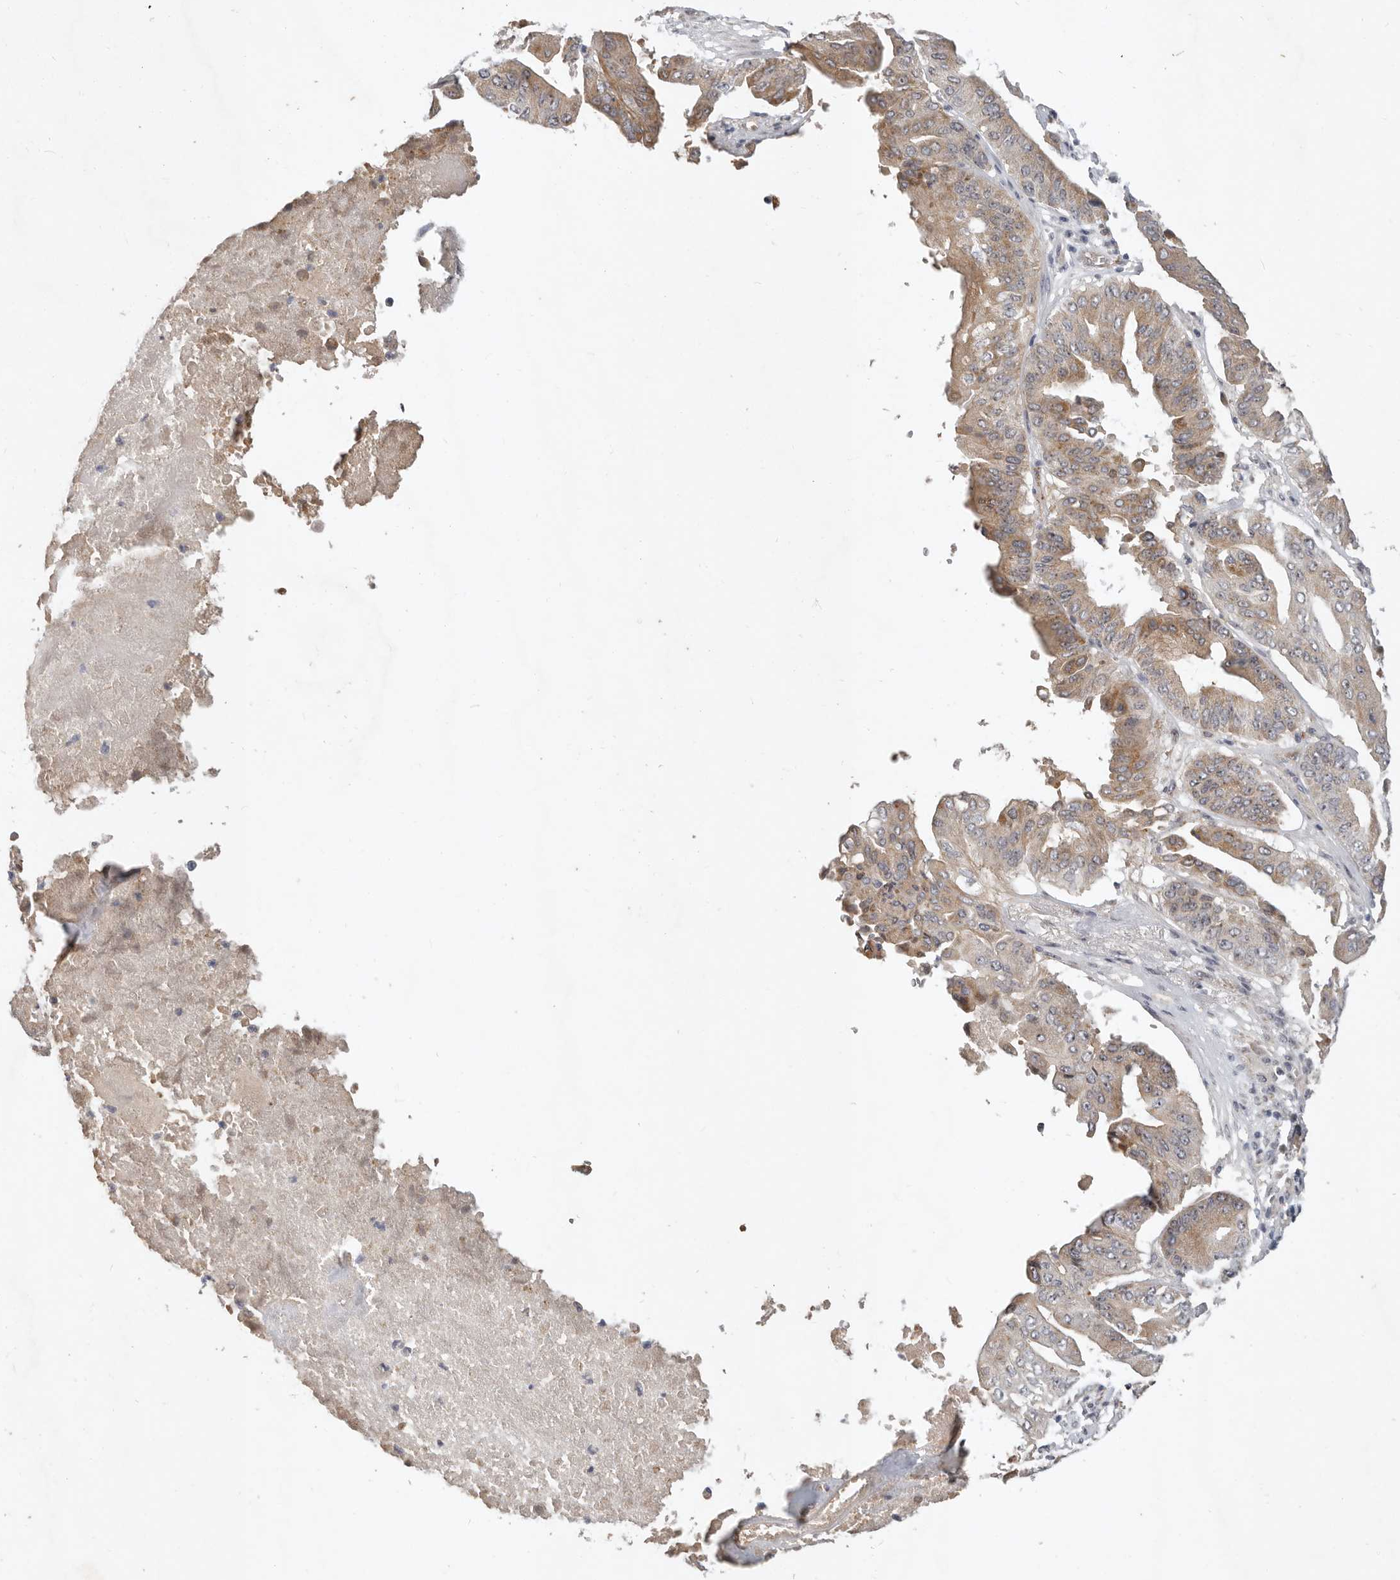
{"staining": {"intensity": "moderate", "quantity": "<25%", "location": "cytoplasmic/membranous"}, "tissue": "pancreatic cancer", "cell_type": "Tumor cells", "image_type": "cancer", "snomed": [{"axis": "morphology", "description": "Adenocarcinoma, NOS"}, {"axis": "topography", "description": "Pancreas"}], "caption": "This histopathology image demonstrates pancreatic adenocarcinoma stained with immunohistochemistry to label a protein in brown. The cytoplasmic/membranous of tumor cells show moderate positivity for the protein. Nuclei are counter-stained blue.", "gene": "MICALL2", "patient": {"sex": "female", "age": 77}}